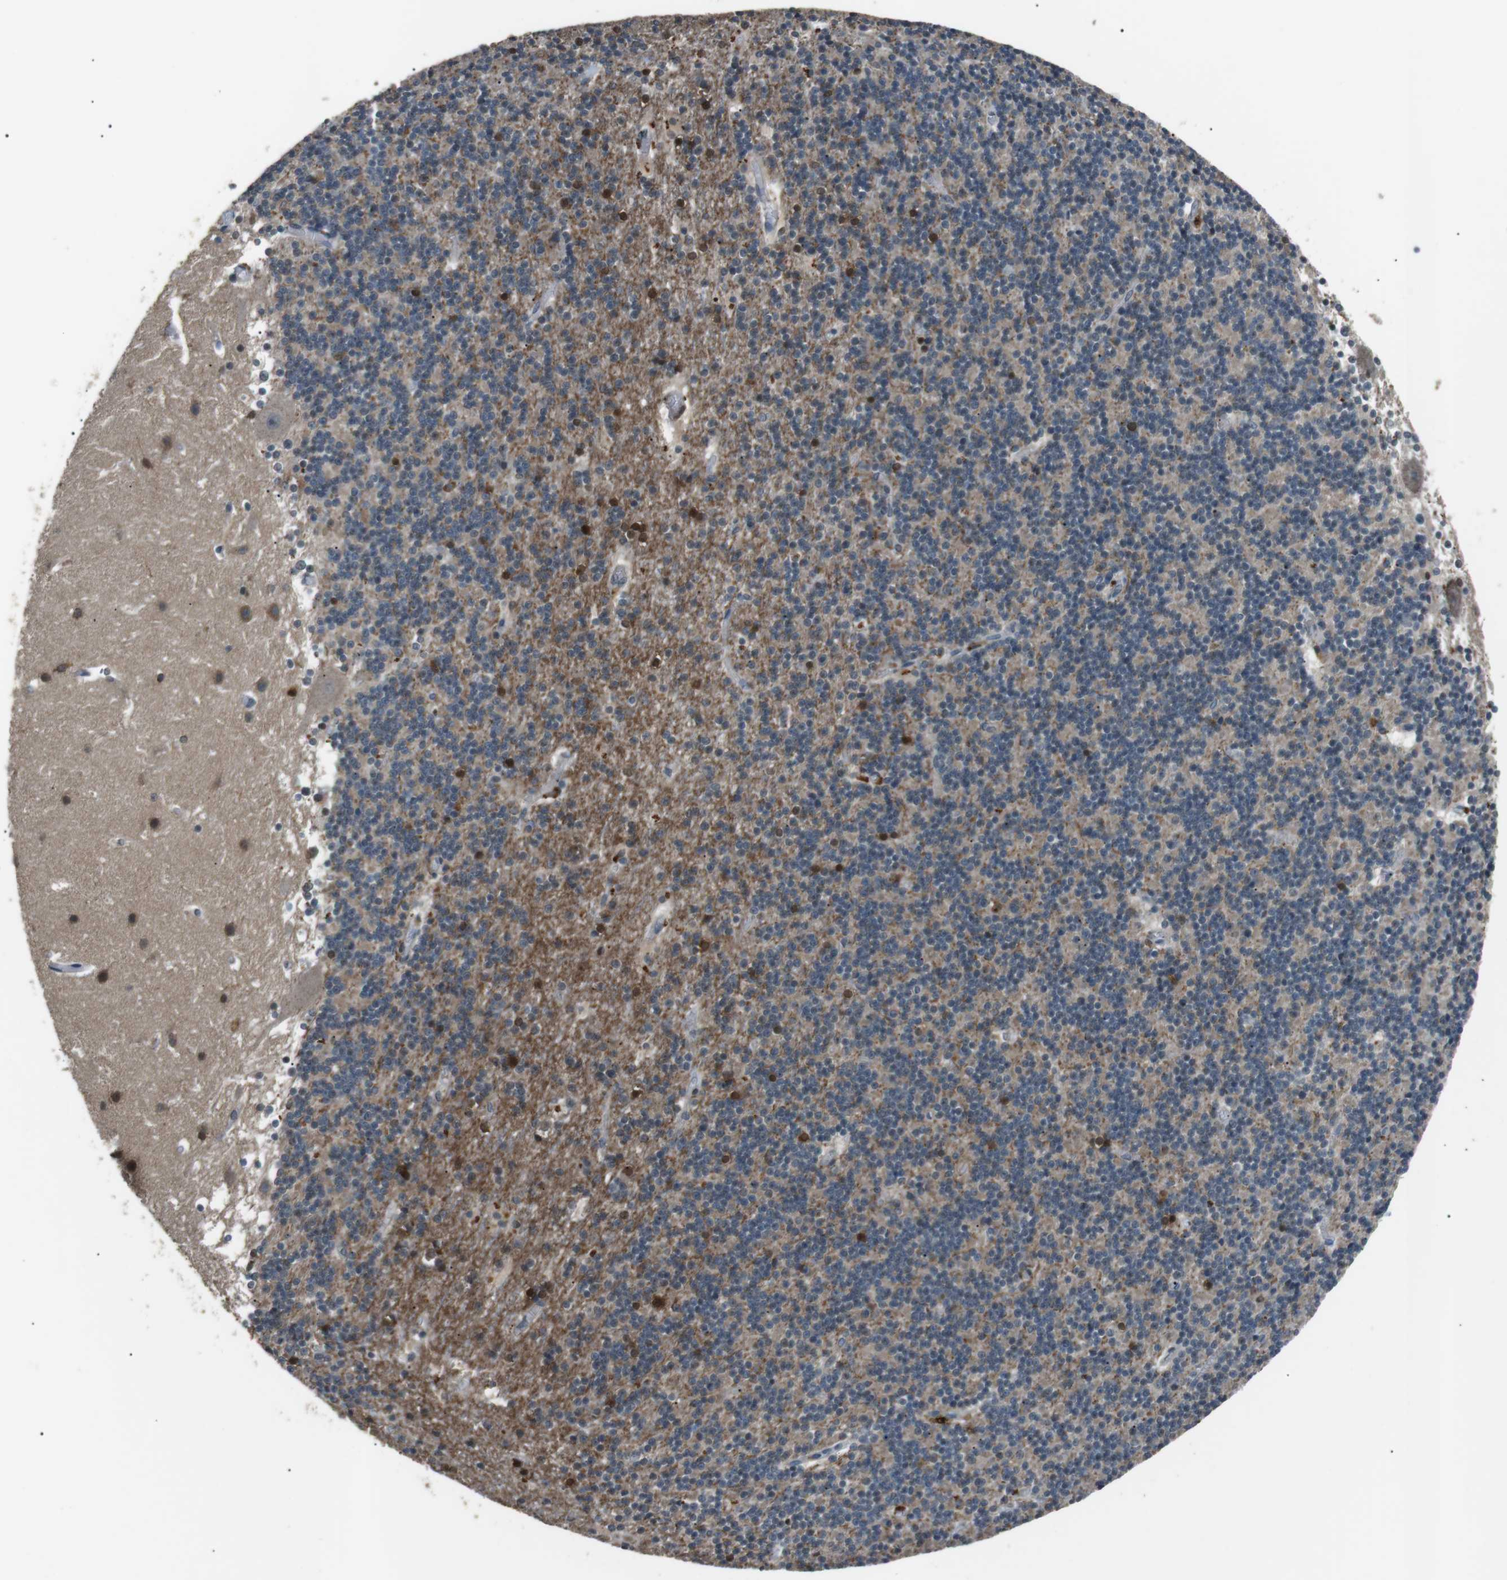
{"staining": {"intensity": "moderate", "quantity": "25%-75%", "location": "cytoplasmic/membranous"}, "tissue": "cerebellum", "cell_type": "Cells in granular layer", "image_type": "normal", "snomed": [{"axis": "morphology", "description": "Normal tissue, NOS"}, {"axis": "topography", "description": "Cerebellum"}], "caption": "This is a photomicrograph of immunohistochemistry staining of benign cerebellum, which shows moderate expression in the cytoplasmic/membranous of cells in granular layer.", "gene": "NEK7", "patient": {"sex": "male", "age": 45}}